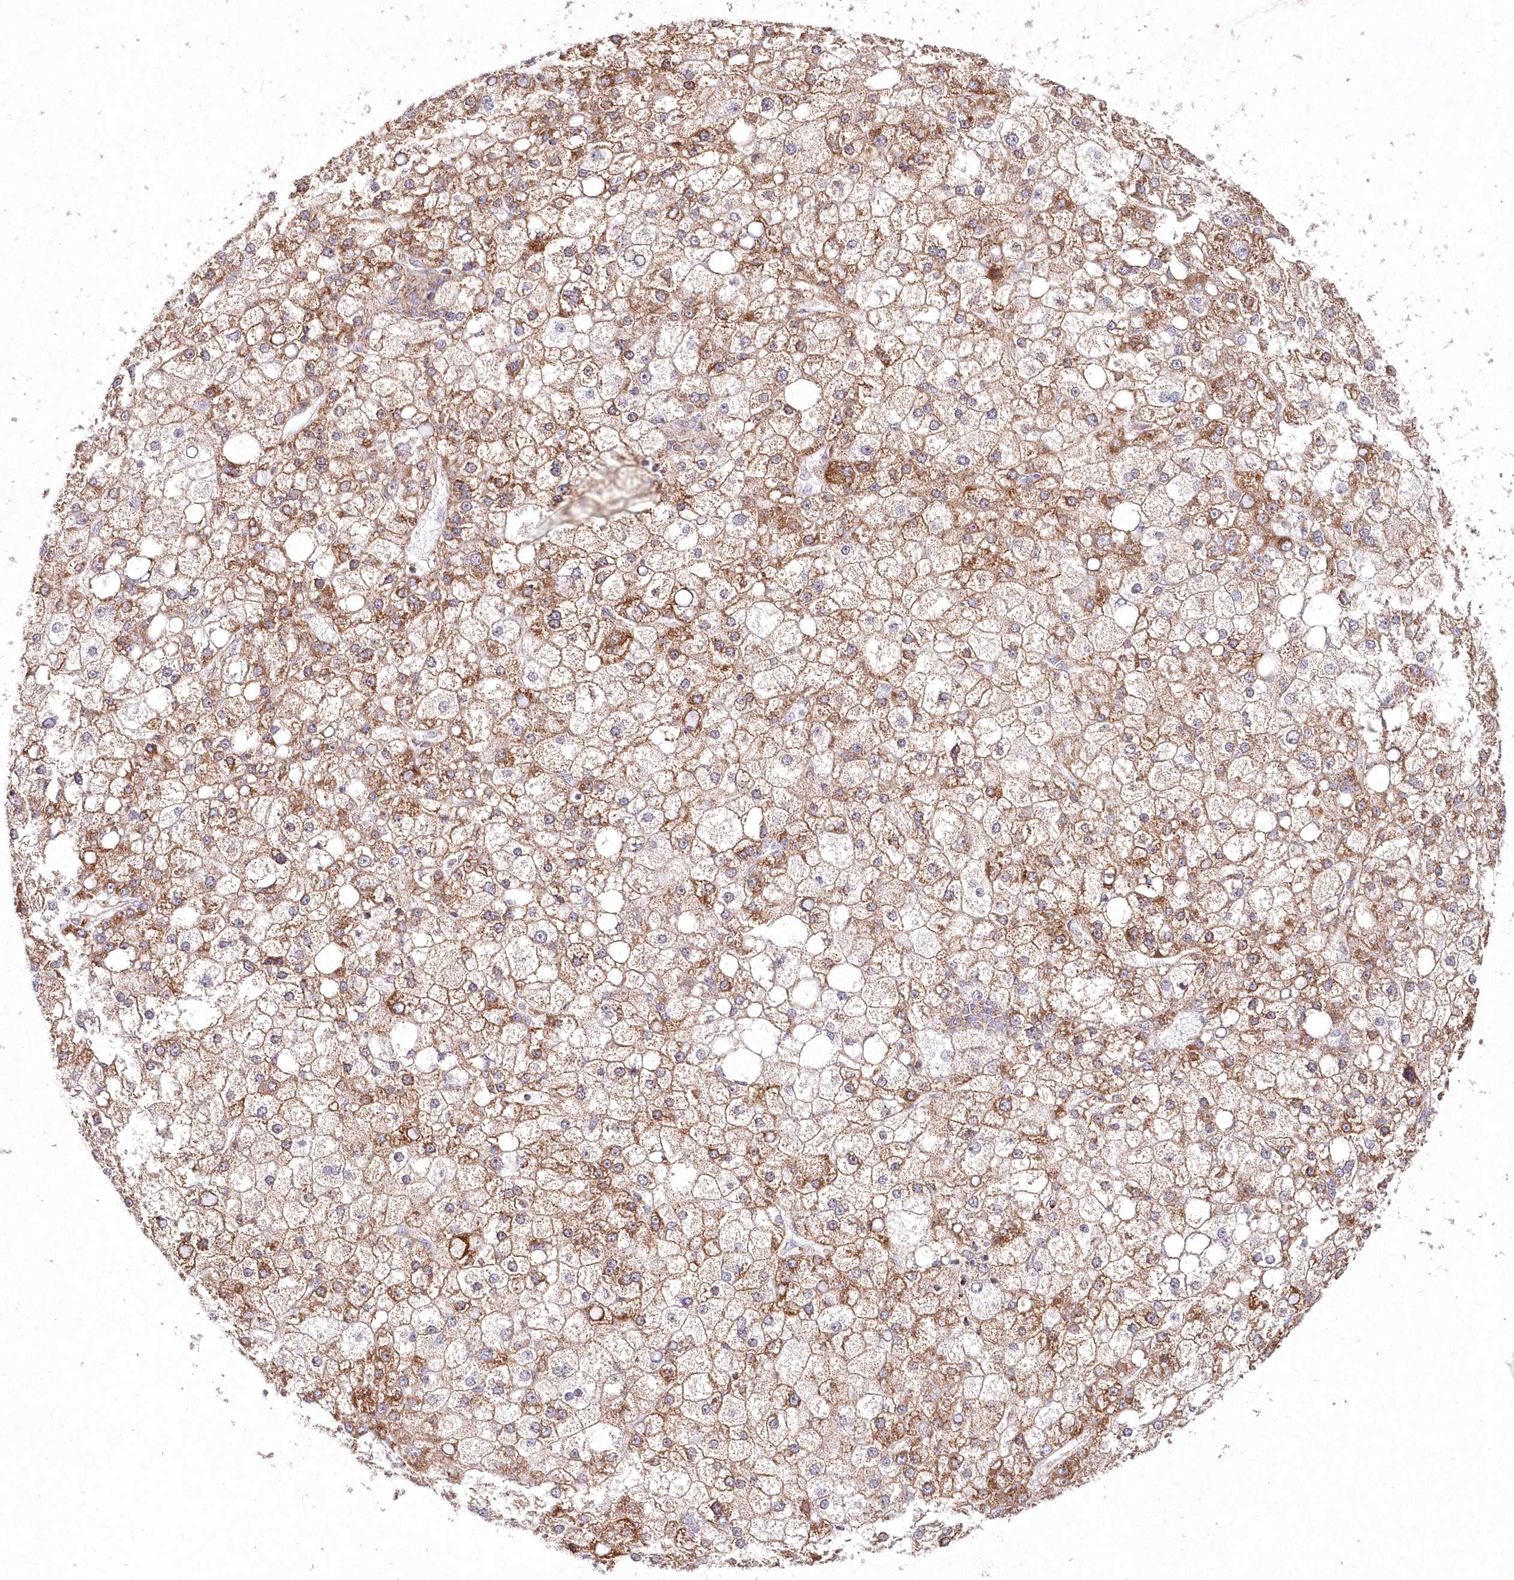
{"staining": {"intensity": "moderate", "quantity": ">75%", "location": "cytoplasmic/membranous"}, "tissue": "liver cancer", "cell_type": "Tumor cells", "image_type": "cancer", "snomed": [{"axis": "morphology", "description": "Carcinoma, Hepatocellular, NOS"}, {"axis": "topography", "description": "Liver"}], "caption": "About >75% of tumor cells in human liver cancer (hepatocellular carcinoma) display moderate cytoplasmic/membranous protein positivity as visualized by brown immunohistochemical staining.", "gene": "DNA2", "patient": {"sex": "male", "age": 67}}